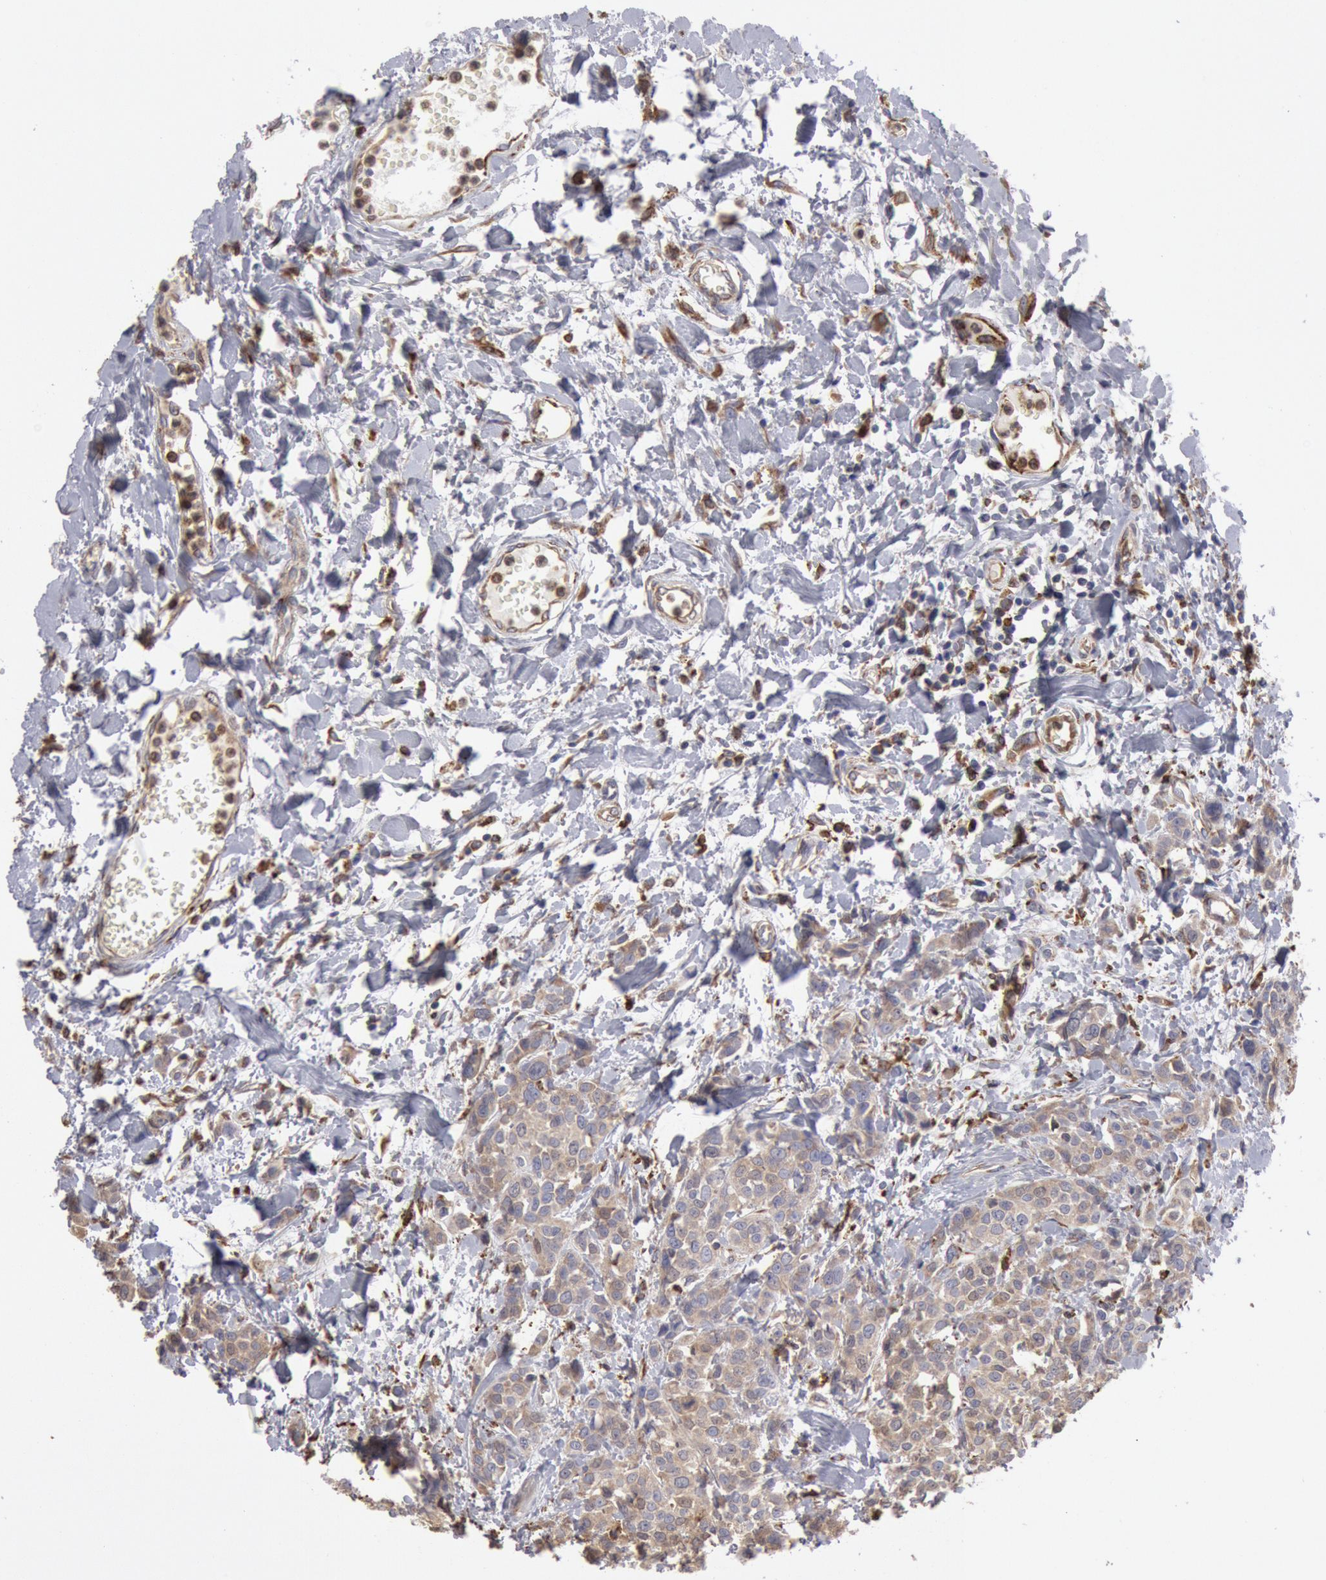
{"staining": {"intensity": "moderate", "quantity": ">75%", "location": "cytoplasmic/membranous"}, "tissue": "urothelial cancer", "cell_type": "Tumor cells", "image_type": "cancer", "snomed": [{"axis": "morphology", "description": "Urothelial carcinoma, High grade"}, {"axis": "topography", "description": "Urinary bladder"}], "caption": "IHC staining of urothelial carcinoma (high-grade), which displays medium levels of moderate cytoplasmic/membranous staining in approximately >75% of tumor cells indicating moderate cytoplasmic/membranous protein expression. The staining was performed using DAB (3,3'-diaminobenzidine) (brown) for protein detection and nuclei were counterstained in hematoxylin (blue).", "gene": "ERP44", "patient": {"sex": "male", "age": 56}}